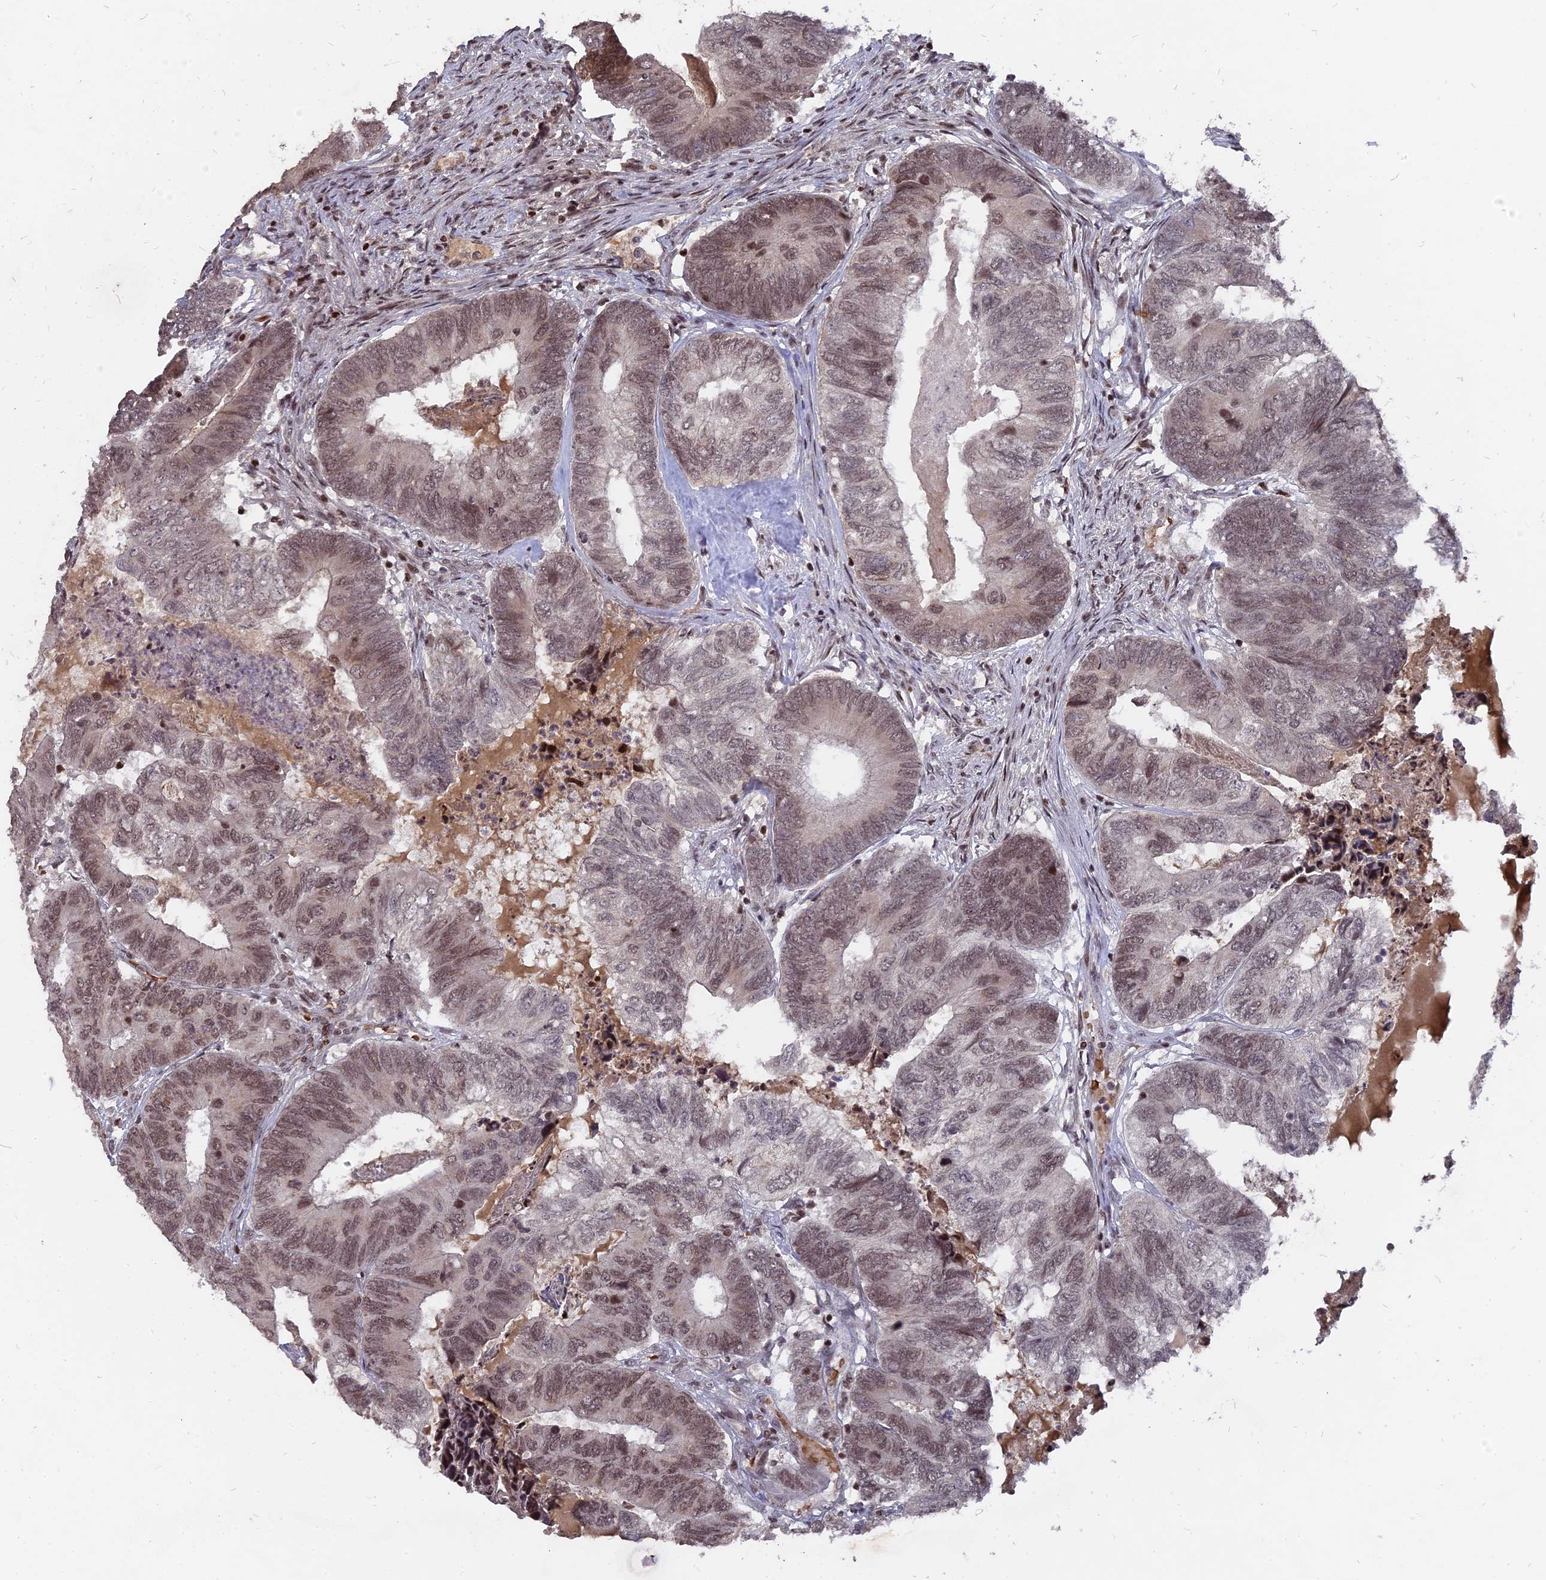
{"staining": {"intensity": "moderate", "quantity": "25%-75%", "location": "nuclear"}, "tissue": "colorectal cancer", "cell_type": "Tumor cells", "image_type": "cancer", "snomed": [{"axis": "morphology", "description": "Adenocarcinoma, NOS"}, {"axis": "topography", "description": "Colon"}], "caption": "Tumor cells exhibit medium levels of moderate nuclear staining in about 25%-75% of cells in colorectal cancer (adenocarcinoma).", "gene": "NR1H3", "patient": {"sex": "female", "age": 67}}